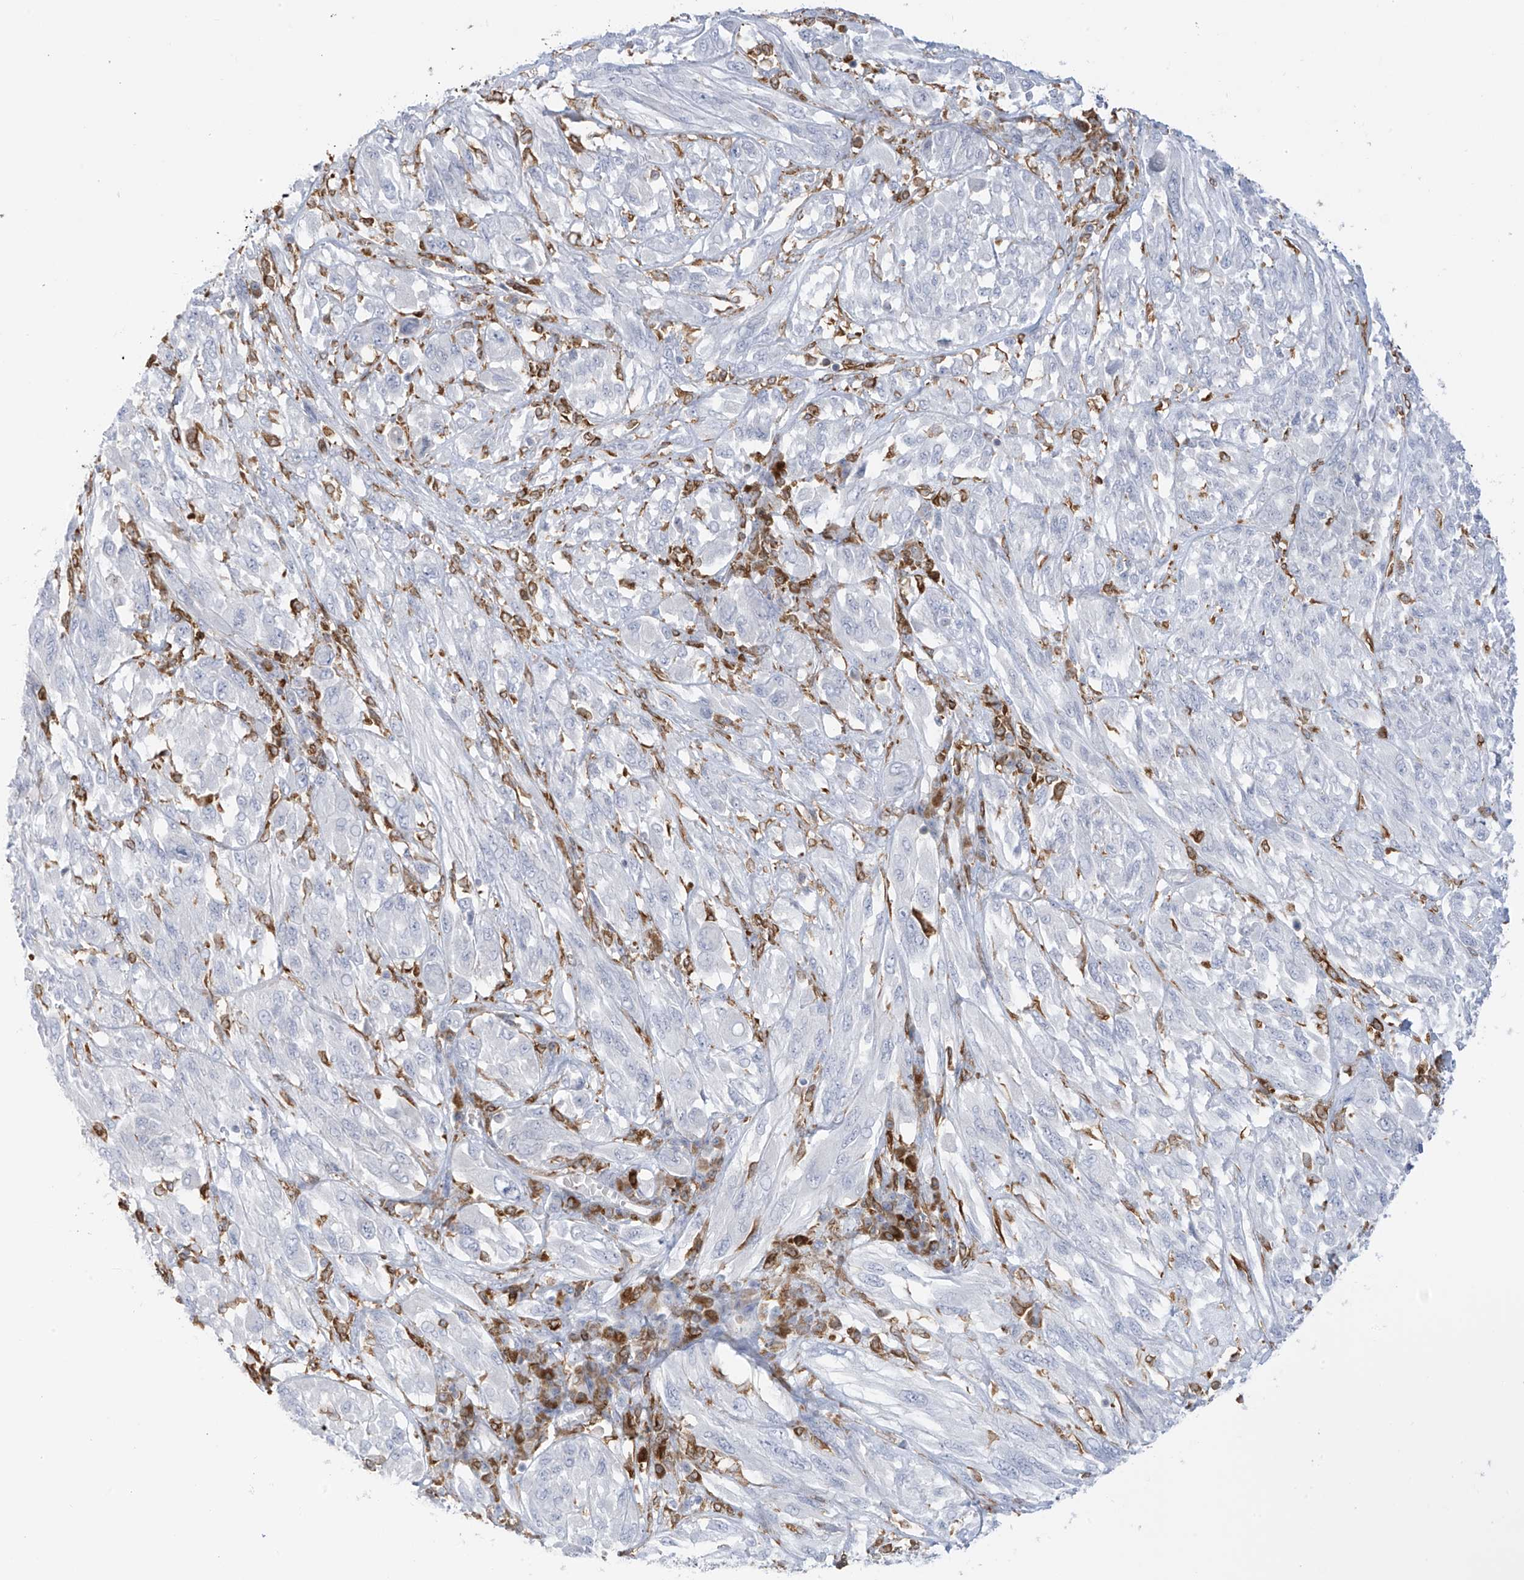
{"staining": {"intensity": "negative", "quantity": "none", "location": "none"}, "tissue": "melanoma", "cell_type": "Tumor cells", "image_type": "cancer", "snomed": [{"axis": "morphology", "description": "Malignant melanoma, NOS"}, {"axis": "topography", "description": "Skin"}], "caption": "There is no significant expression in tumor cells of malignant melanoma. (Stains: DAB (3,3'-diaminobenzidine) IHC with hematoxylin counter stain, Microscopy: brightfield microscopy at high magnification).", "gene": "TBXAS1", "patient": {"sex": "female", "age": 91}}